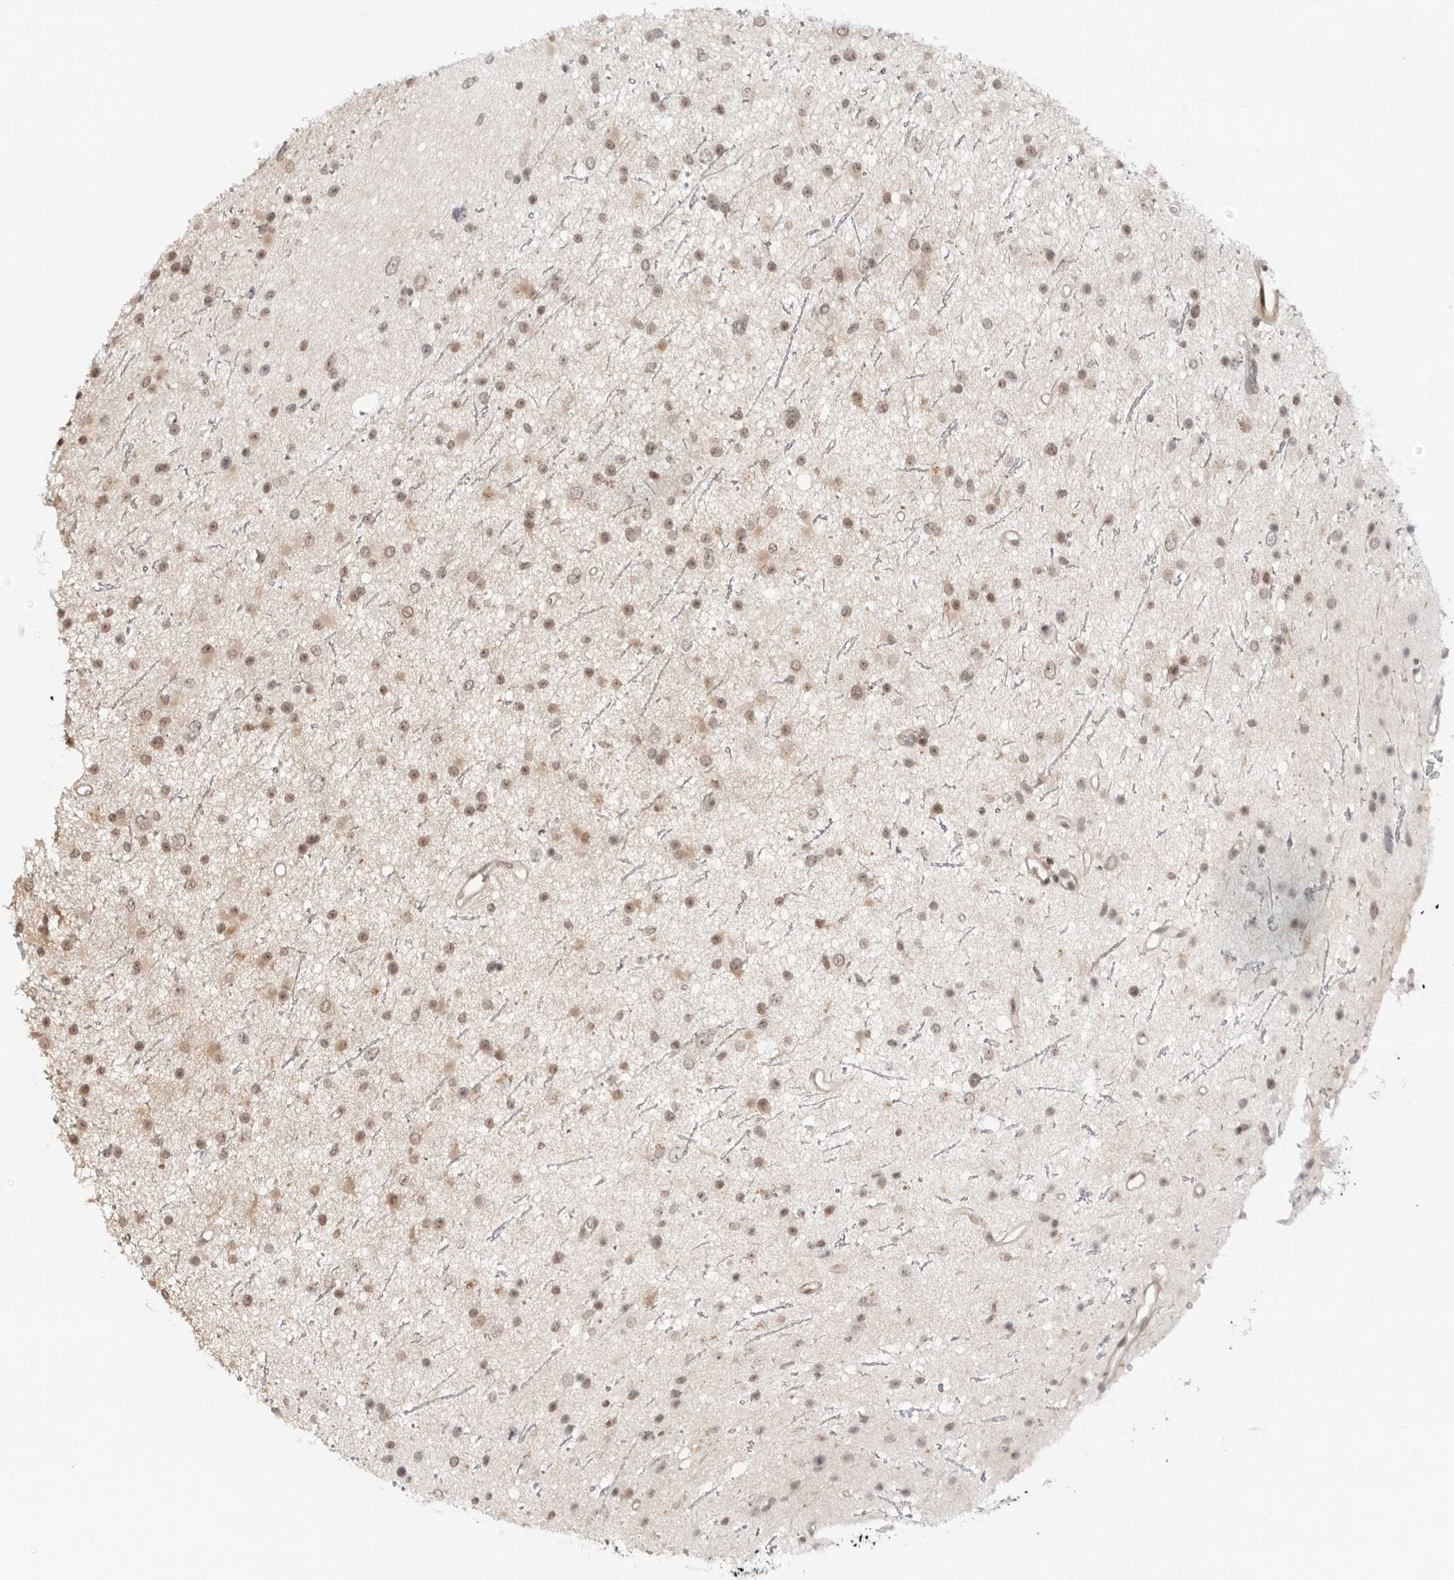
{"staining": {"intensity": "moderate", "quantity": ">75%", "location": "nuclear"}, "tissue": "glioma", "cell_type": "Tumor cells", "image_type": "cancer", "snomed": [{"axis": "morphology", "description": "Glioma, malignant, Low grade"}, {"axis": "topography", "description": "Cerebral cortex"}], "caption": "Glioma was stained to show a protein in brown. There is medium levels of moderate nuclear positivity in approximately >75% of tumor cells.", "gene": "RNF146", "patient": {"sex": "female", "age": 39}}